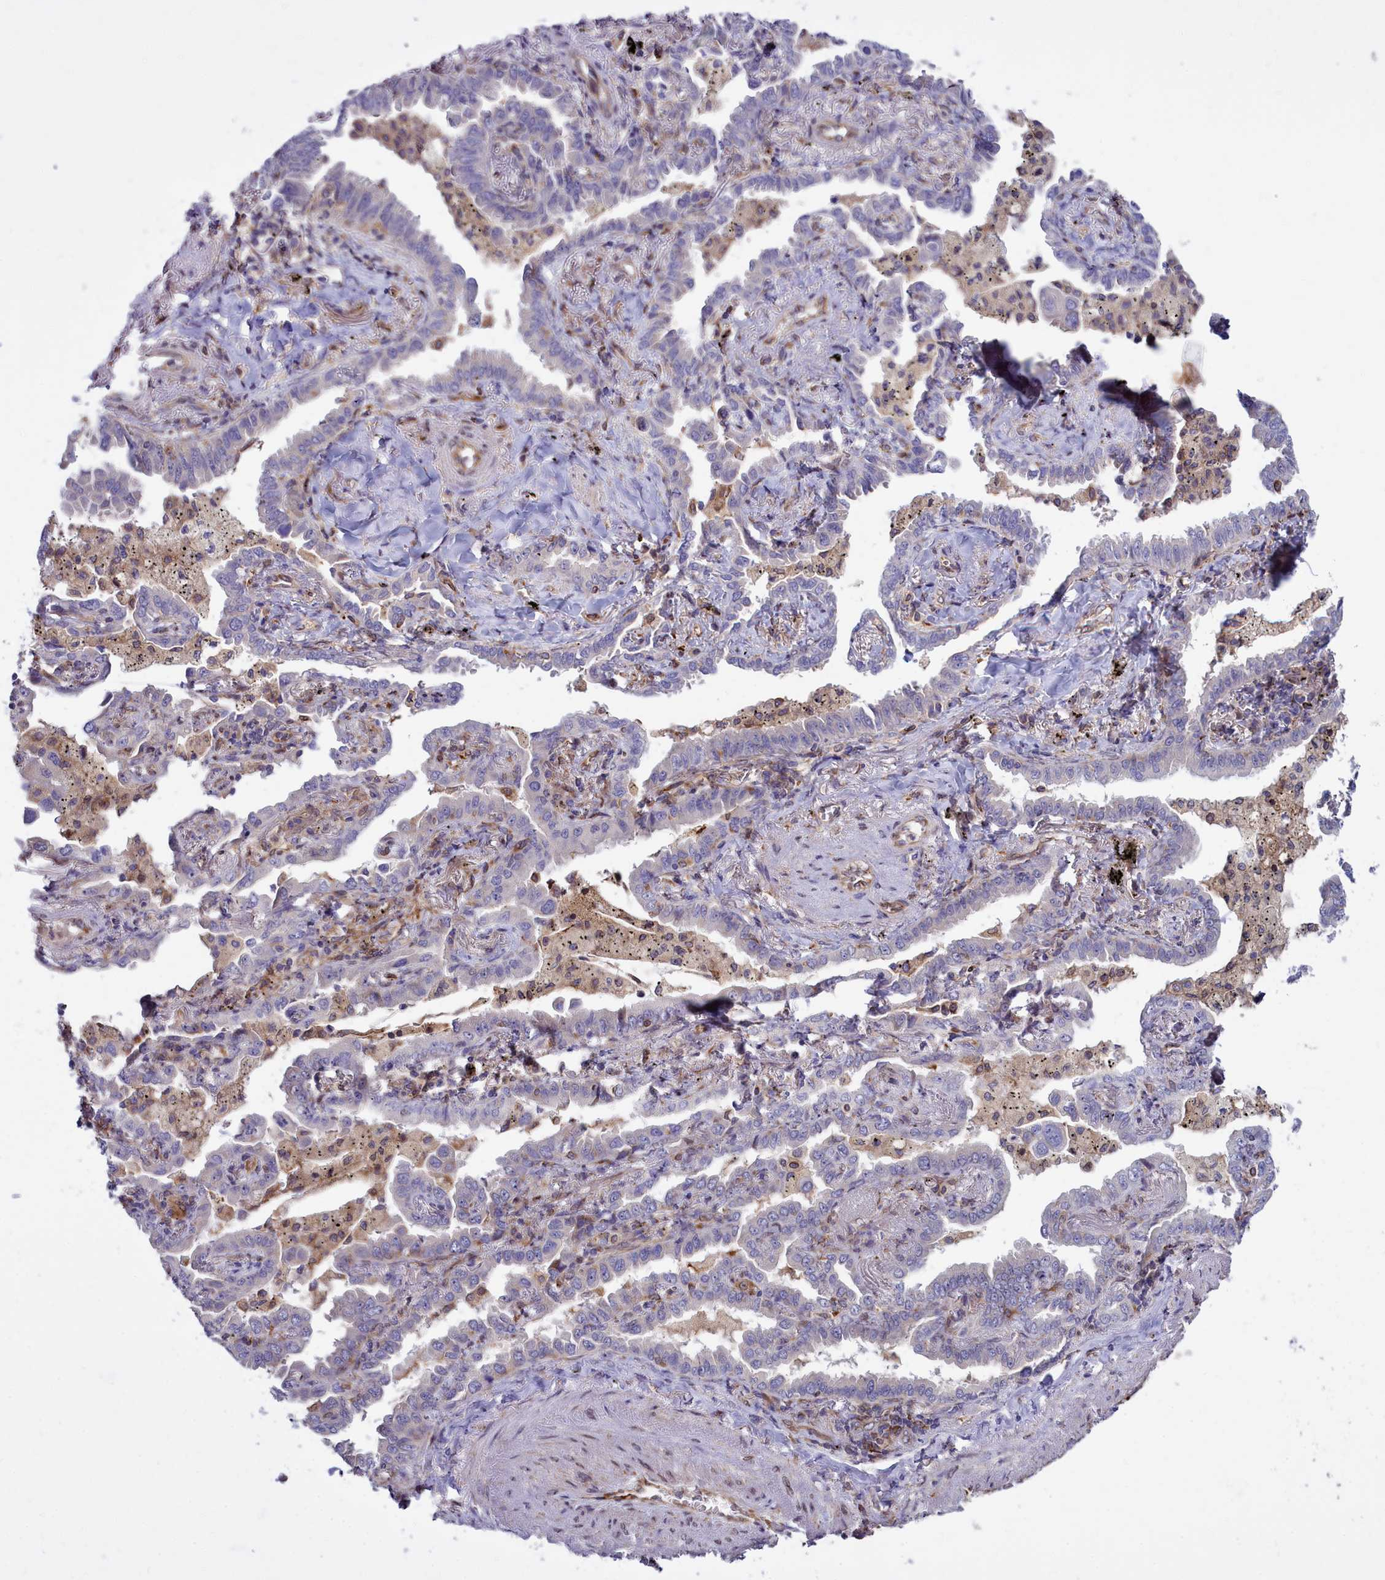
{"staining": {"intensity": "negative", "quantity": "none", "location": "none"}, "tissue": "lung cancer", "cell_type": "Tumor cells", "image_type": "cancer", "snomed": [{"axis": "morphology", "description": "Adenocarcinoma, NOS"}, {"axis": "topography", "description": "Lung"}], "caption": "Tumor cells are negative for brown protein staining in lung cancer.", "gene": "RAPGEF4", "patient": {"sex": "male", "age": 67}}